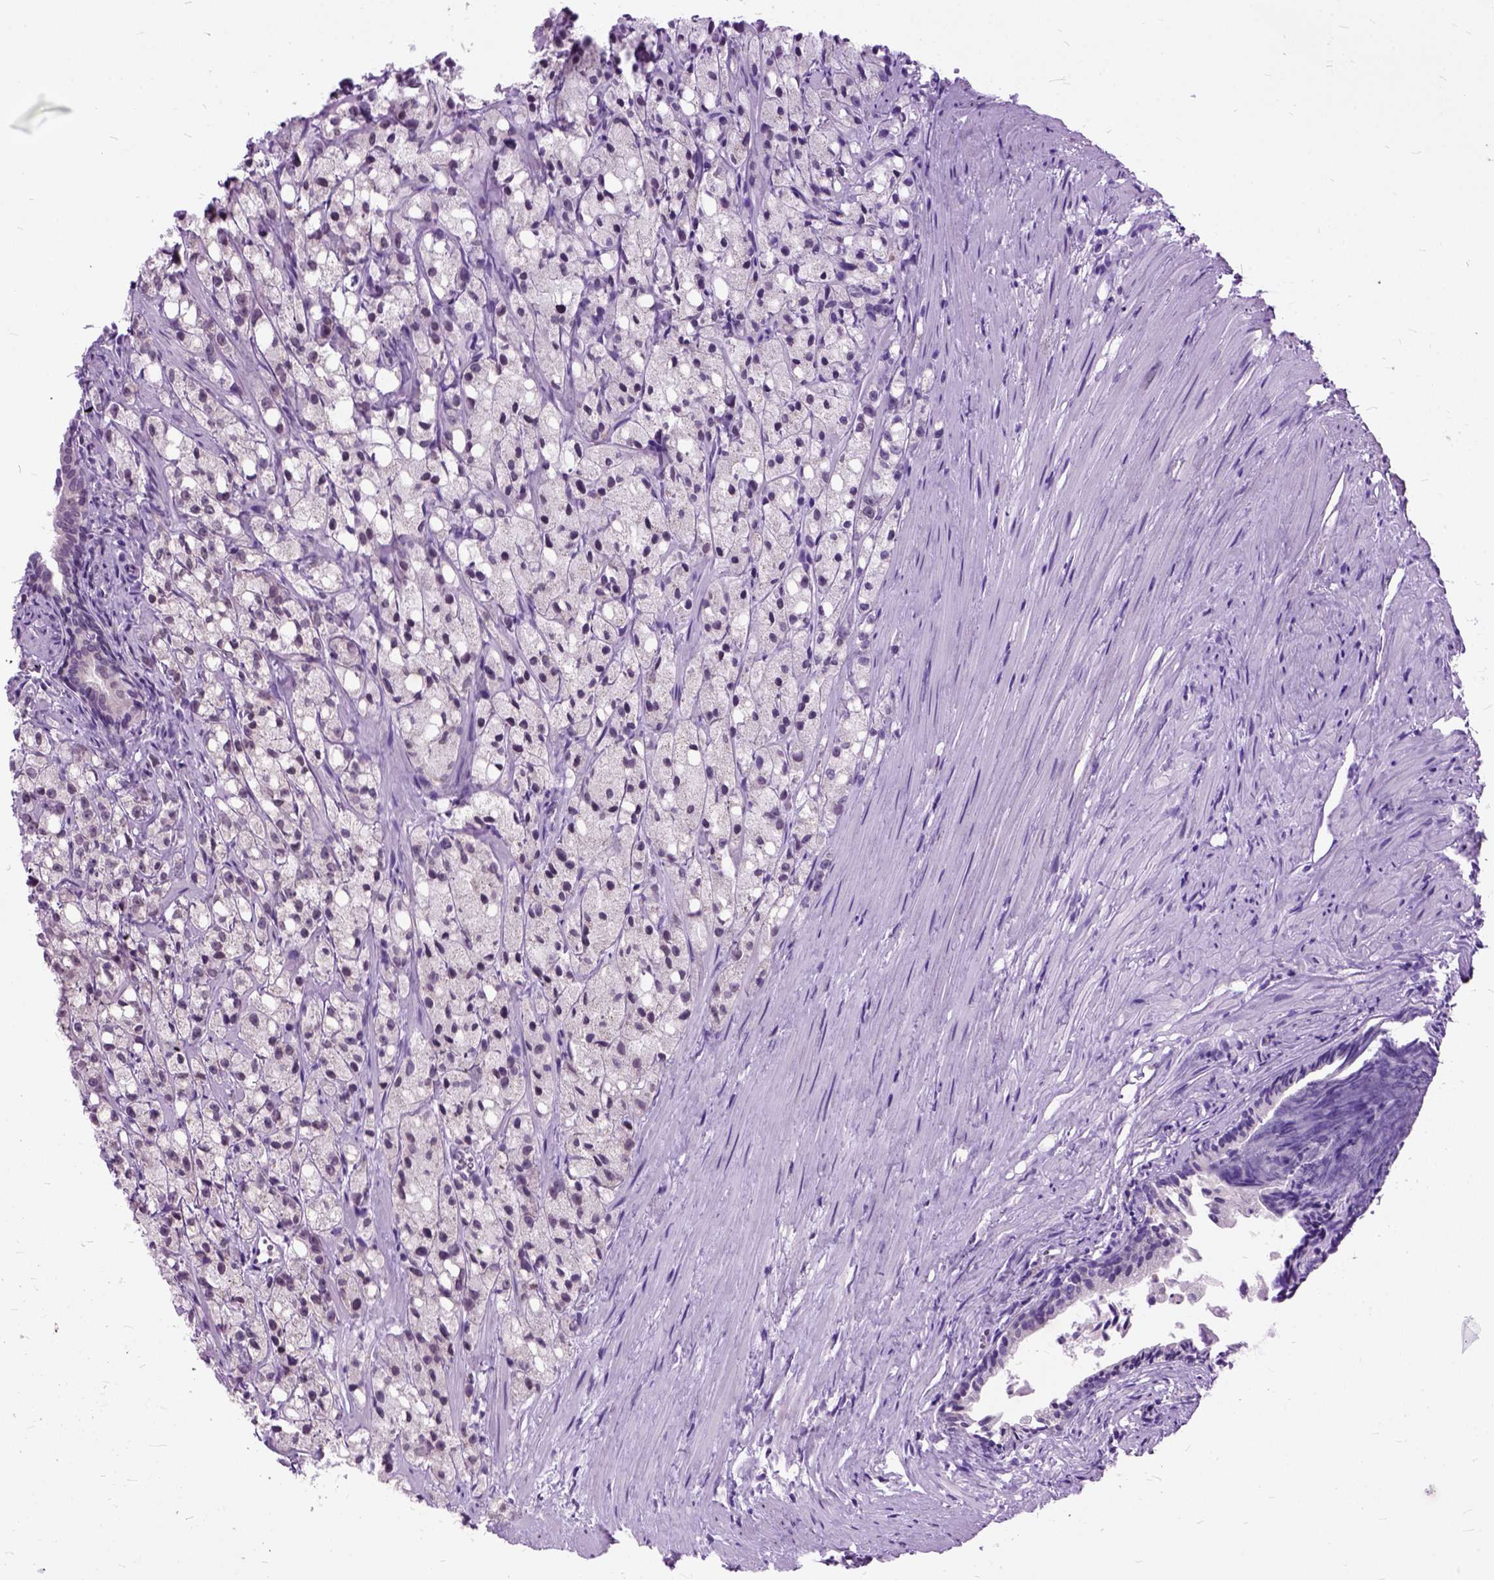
{"staining": {"intensity": "negative", "quantity": "none", "location": "none"}, "tissue": "prostate cancer", "cell_type": "Tumor cells", "image_type": "cancer", "snomed": [{"axis": "morphology", "description": "Adenocarcinoma, High grade"}, {"axis": "topography", "description": "Prostate"}], "caption": "The photomicrograph demonstrates no significant positivity in tumor cells of prostate cancer.", "gene": "ORC5", "patient": {"sex": "male", "age": 75}}